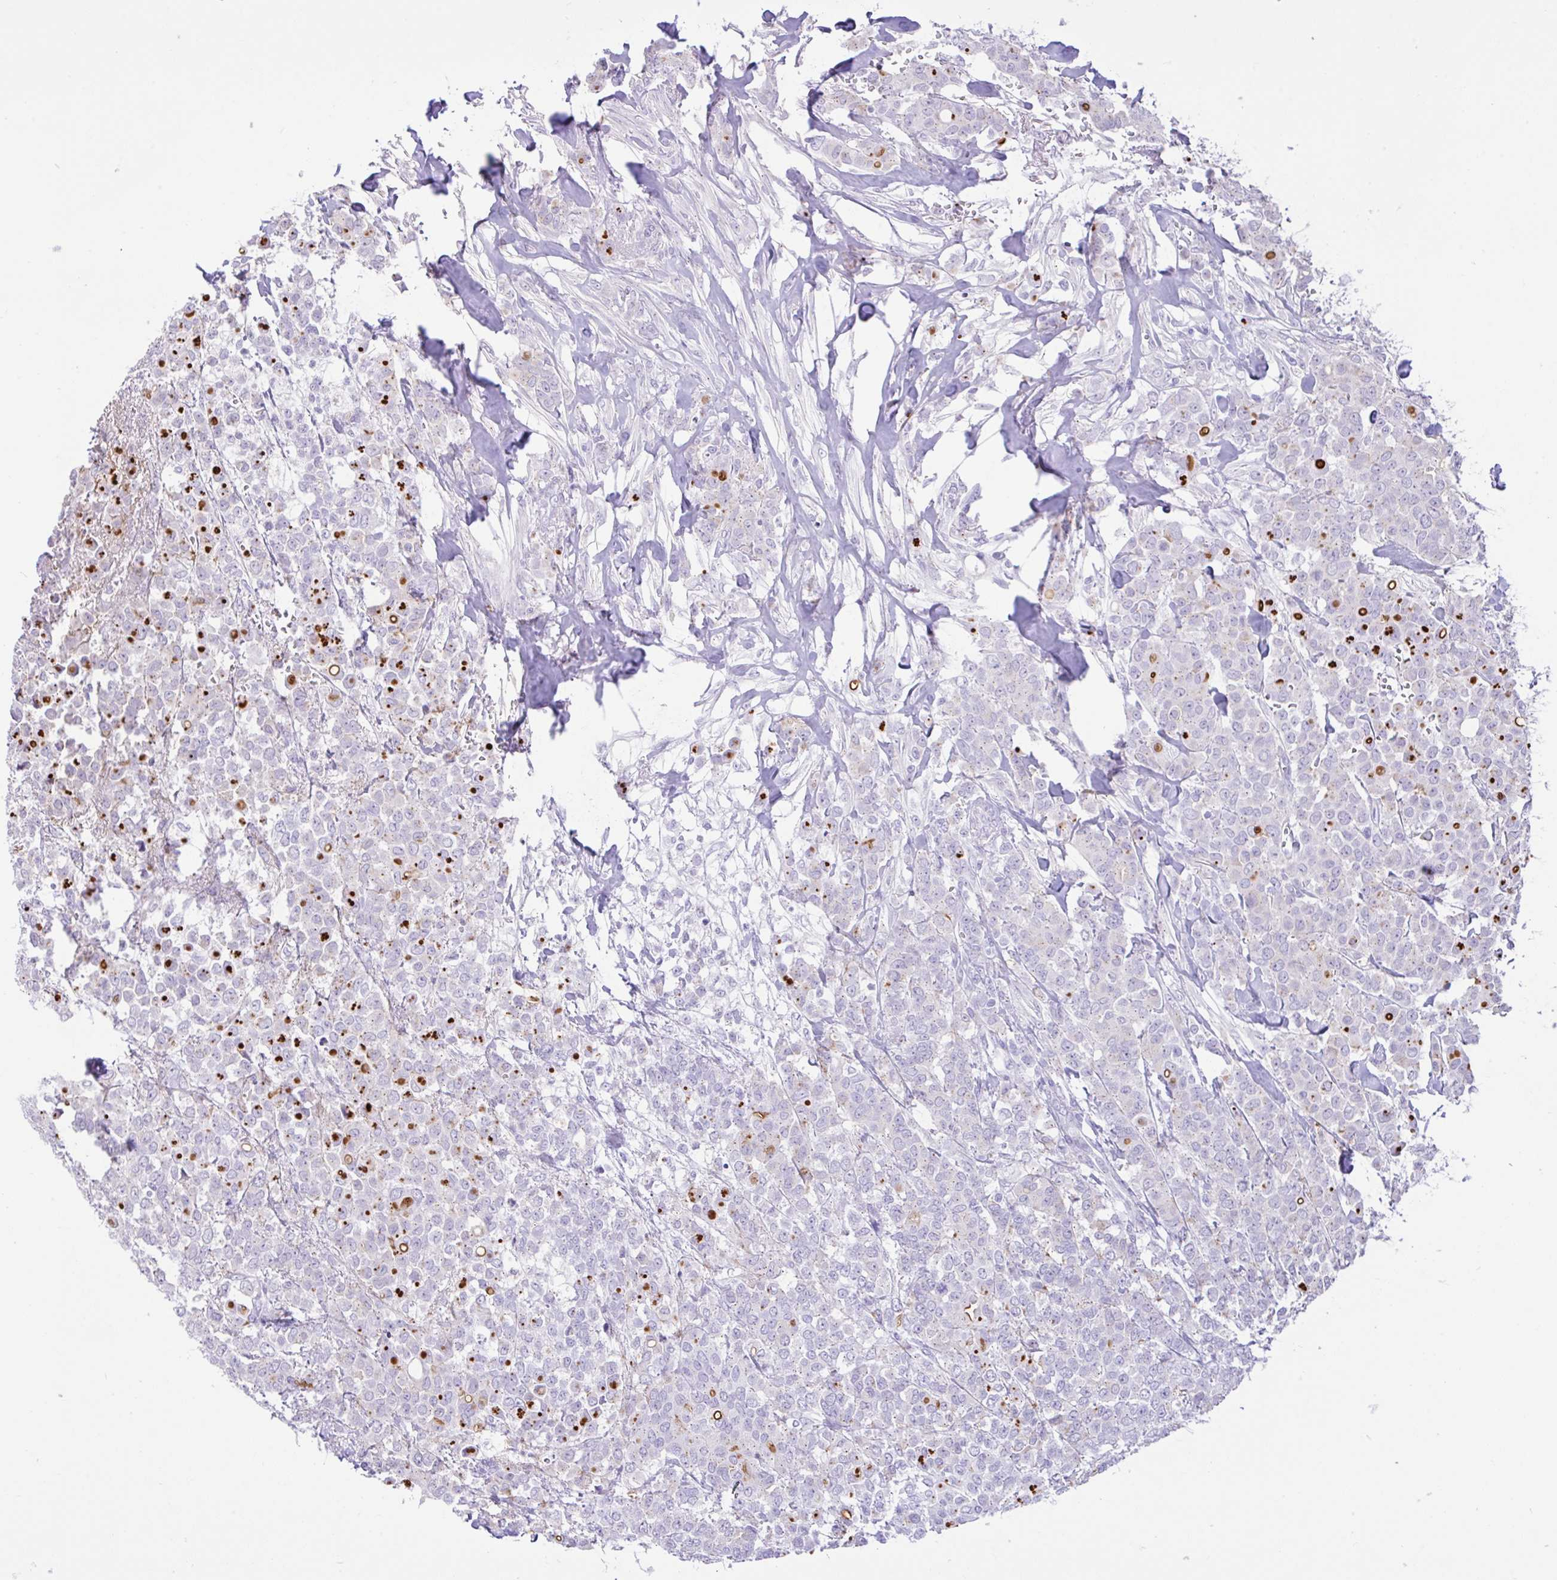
{"staining": {"intensity": "moderate", "quantity": "<25%", "location": "cytoplasmic/membranous"}, "tissue": "breast cancer", "cell_type": "Tumor cells", "image_type": "cancer", "snomed": [{"axis": "morphology", "description": "Lobular carcinoma"}, {"axis": "topography", "description": "Breast"}], "caption": "The histopathology image reveals staining of breast lobular carcinoma, revealing moderate cytoplasmic/membranous protein positivity (brown color) within tumor cells.", "gene": "REEP1", "patient": {"sex": "female", "age": 91}}